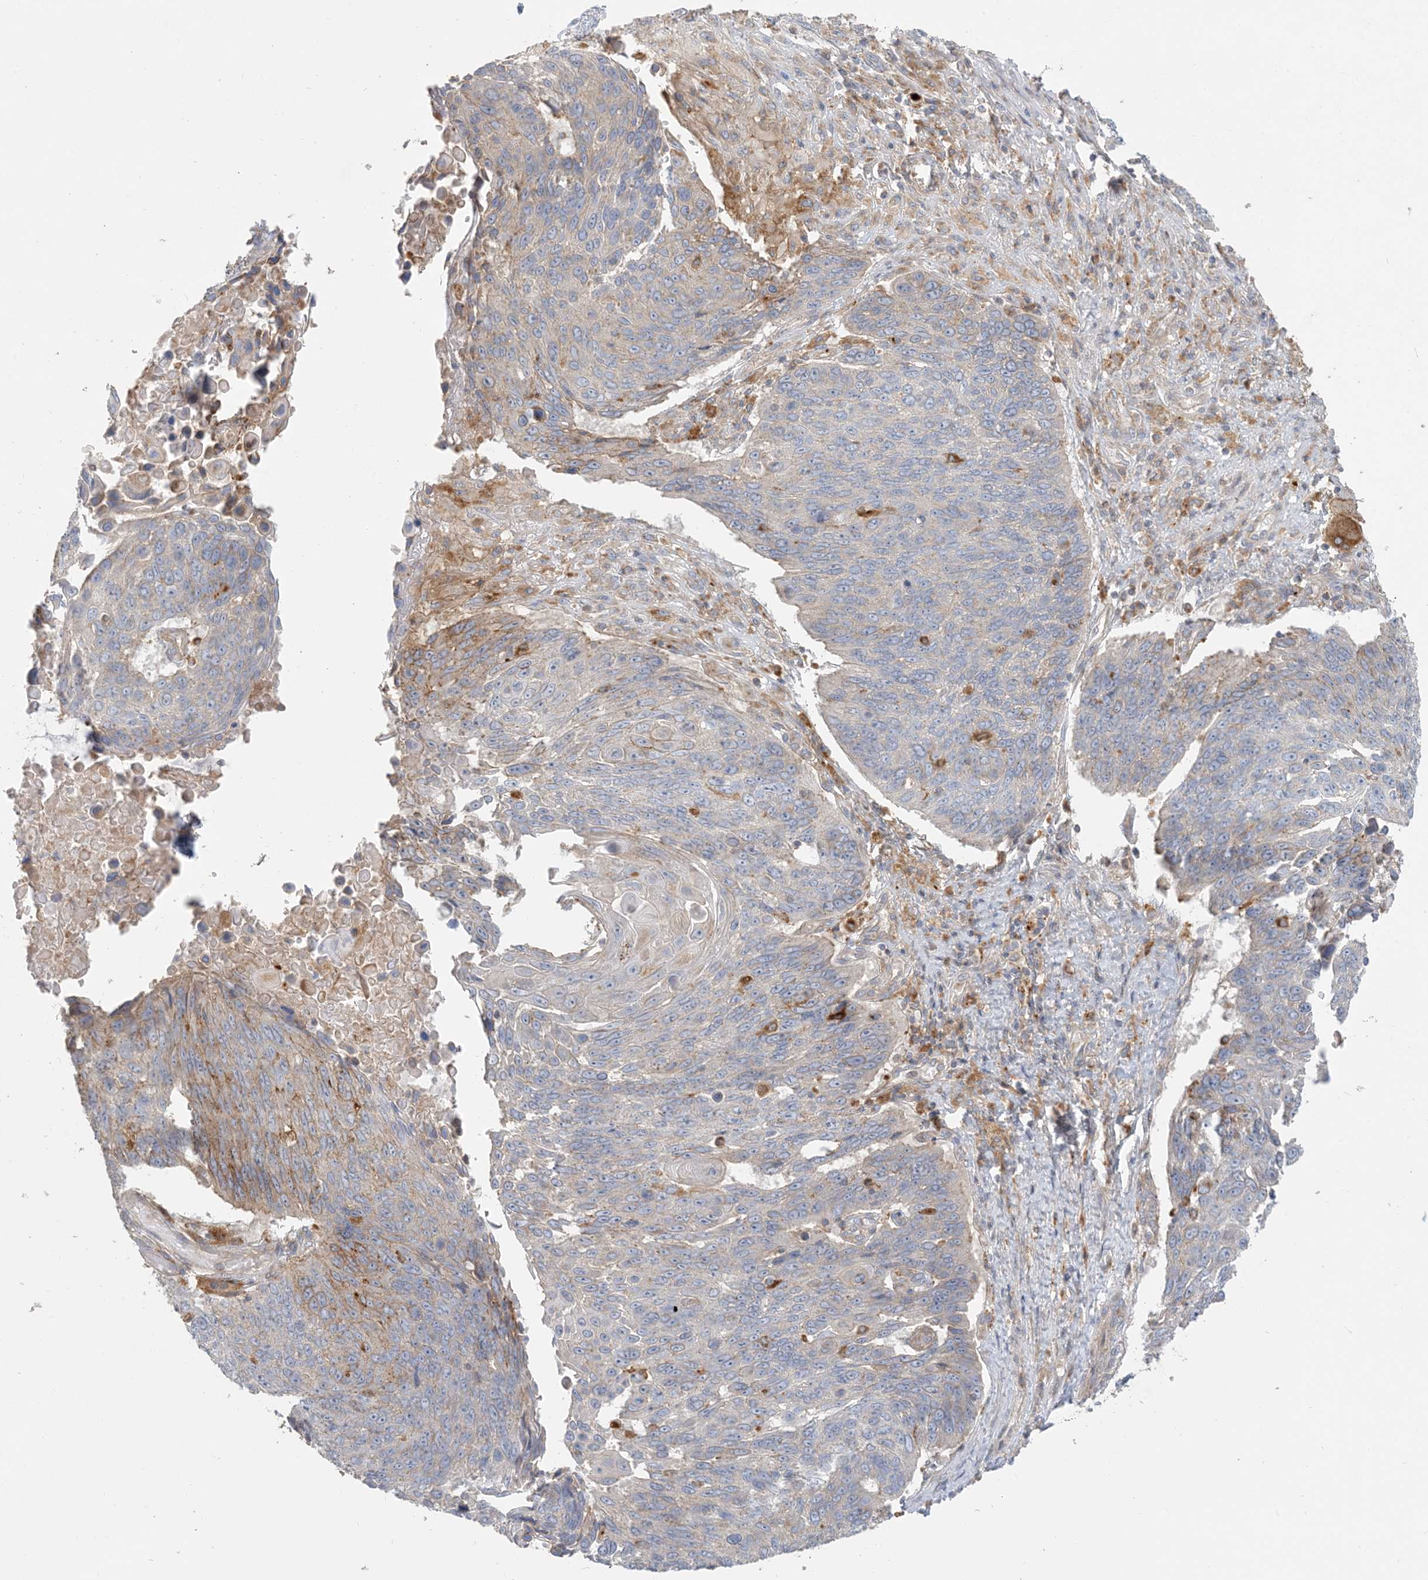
{"staining": {"intensity": "moderate", "quantity": "<25%", "location": "cytoplasmic/membranous"}, "tissue": "lung cancer", "cell_type": "Tumor cells", "image_type": "cancer", "snomed": [{"axis": "morphology", "description": "Squamous cell carcinoma, NOS"}, {"axis": "topography", "description": "Lung"}], "caption": "Squamous cell carcinoma (lung) was stained to show a protein in brown. There is low levels of moderate cytoplasmic/membranous staining in about <25% of tumor cells. The staining was performed using DAB (3,3'-diaminobenzidine), with brown indicating positive protein expression. Nuclei are stained blue with hematoxylin.", "gene": "SPPL2A", "patient": {"sex": "male", "age": 66}}